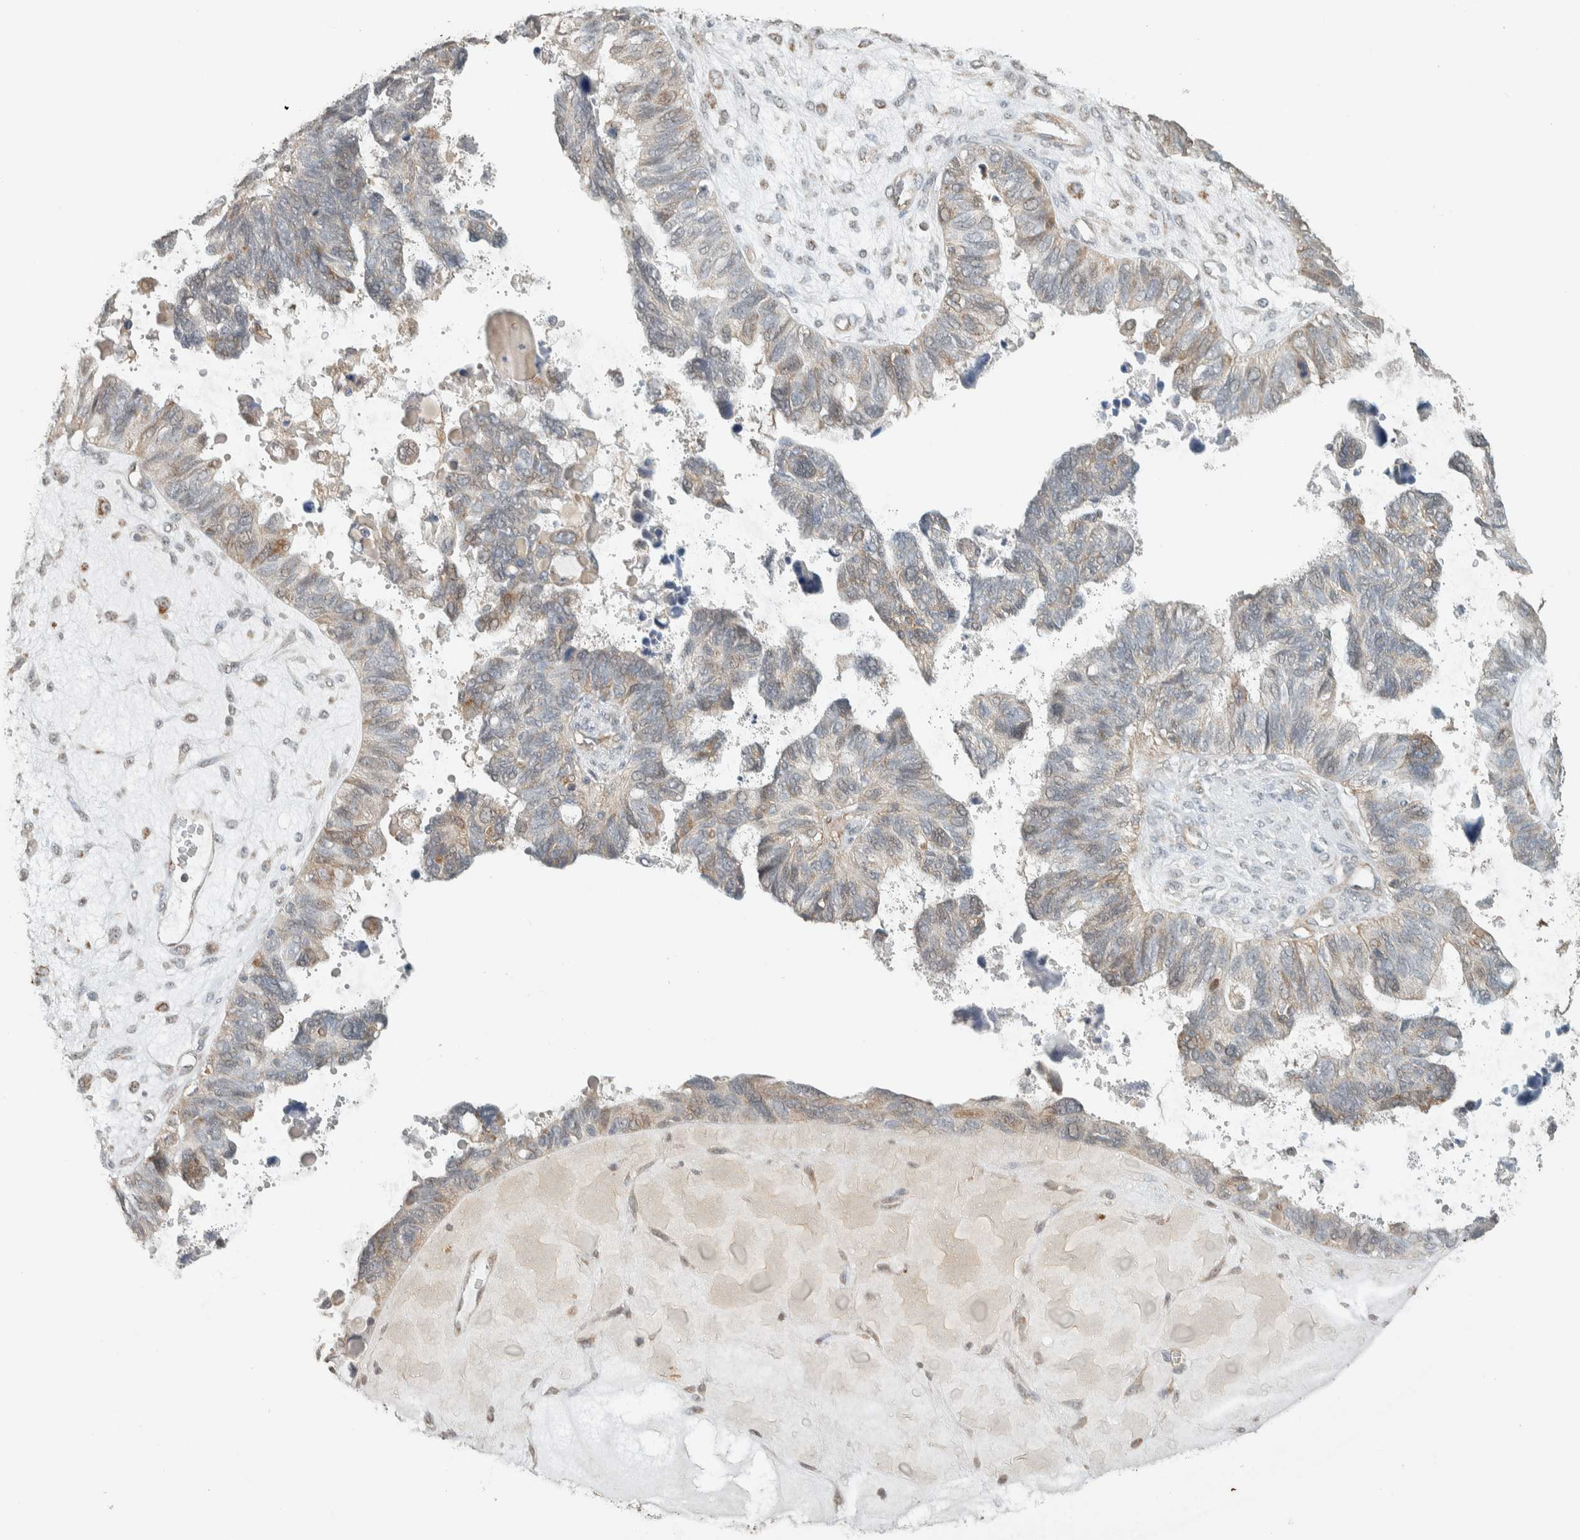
{"staining": {"intensity": "weak", "quantity": "25%-75%", "location": "cytoplasmic/membranous"}, "tissue": "ovarian cancer", "cell_type": "Tumor cells", "image_type": "cancer", "snomed": [{"axis": "morphology", "description": "Cystadenocarcinoma, serous, NOS"}, {"axis": "topography", "description": "Ovary"}], "caption": "DAB immunohistochemical staining of ovarian serous cystadenocarcinoma shows weak cytoplasmic/membranous protein expression in approximately 25%-75% of tumor cells. (DAB IHC with brightfield microscopy, high magnification).", "gene": "PDE7B", "patient": {"sex": "female", "age": 79}}